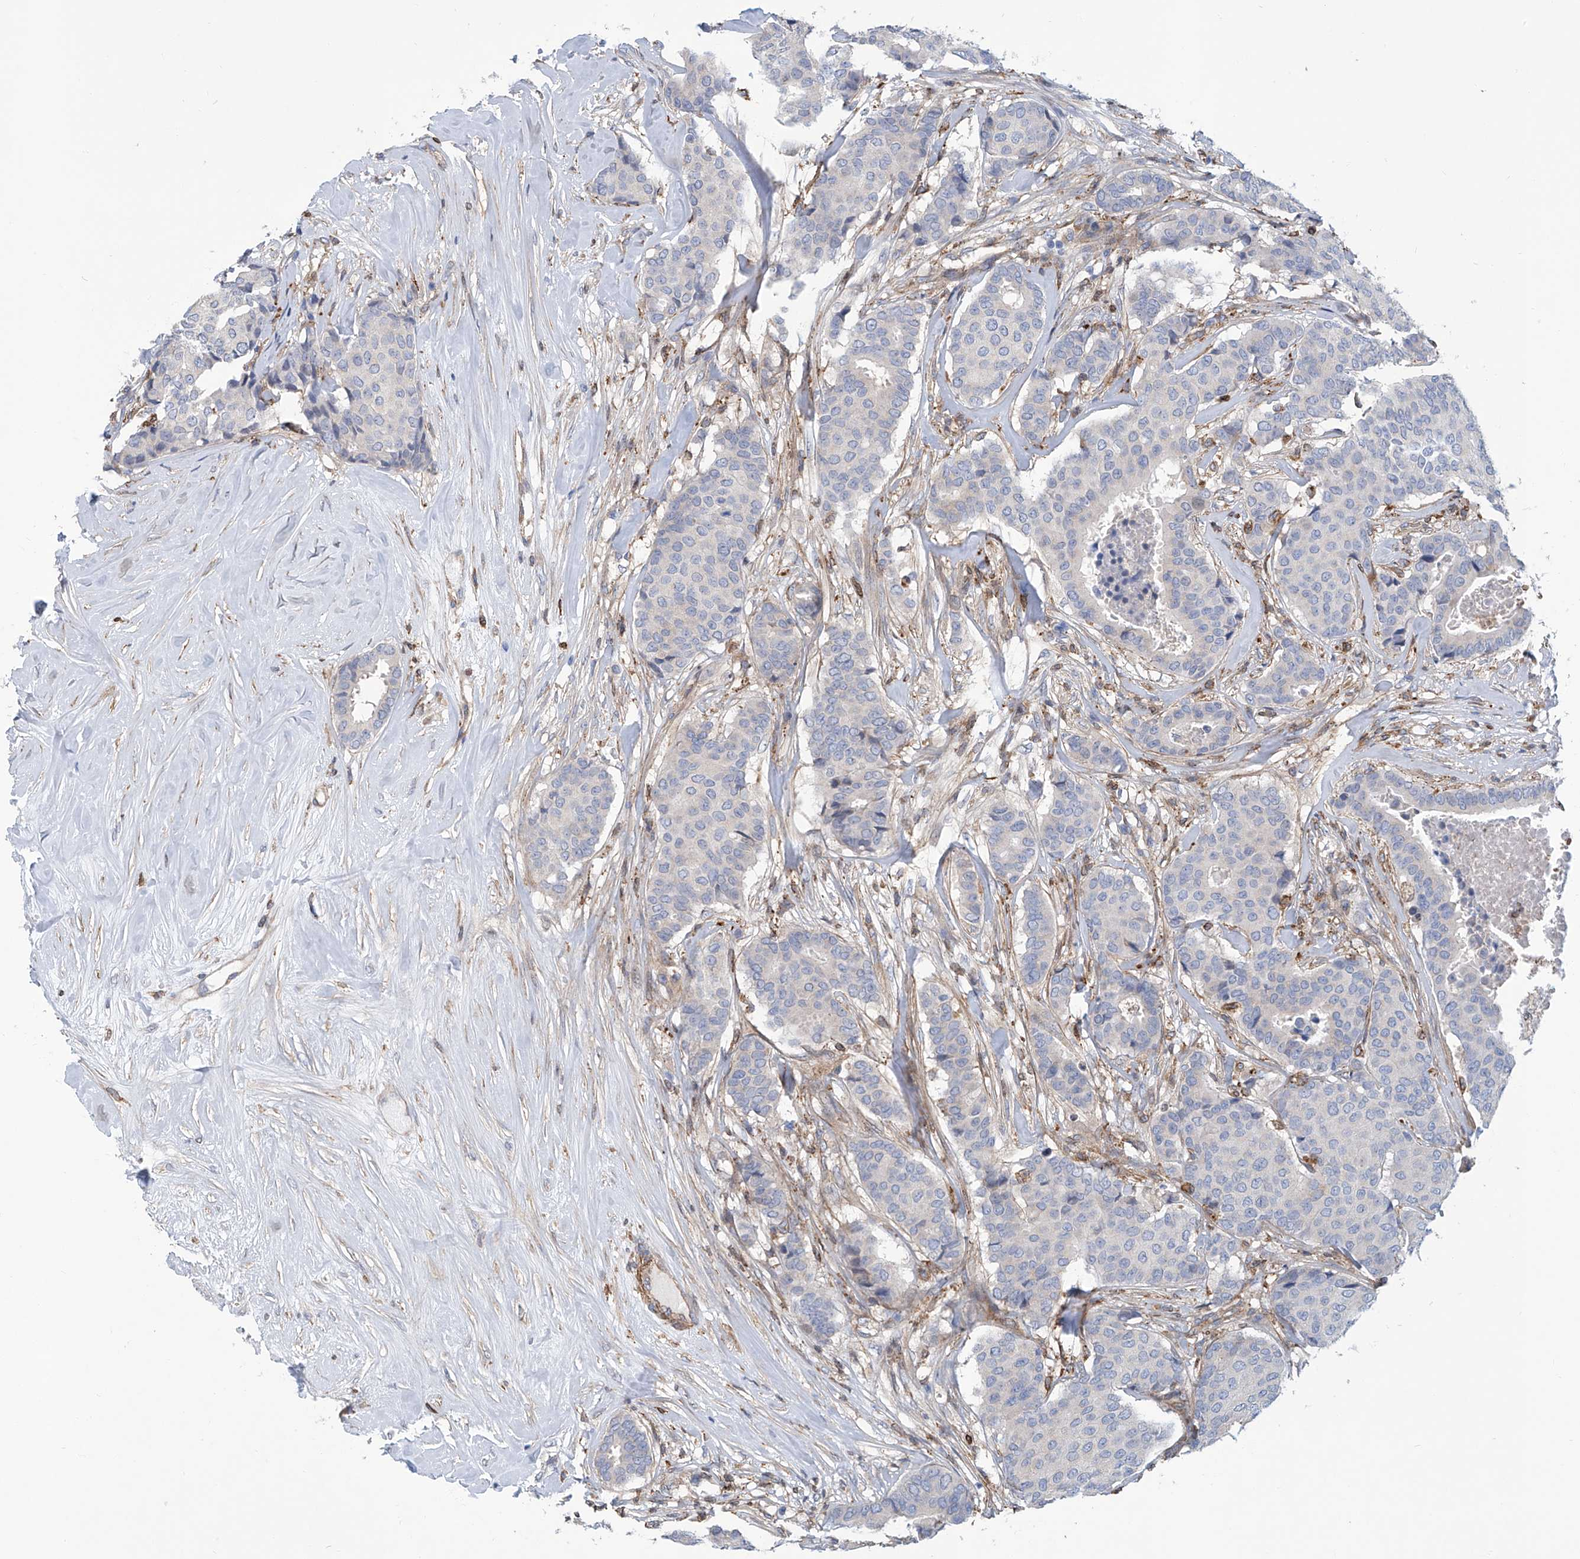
{"staining": {"intensity": "negative", "quantity": "none", "location": "none"}, "tissue": "breast cancer", "cell_type": "Tumor cells", "image_type": "cancer", "snomed": [{"axis": "morphology", "description": "Duct carcinoma"}, {"axis": "topography", "description": "Breast"}], "caption": "Micrograph shows no protein staining in tumor cells of invasive ductal carcinoma (breast) tissue.", "gene": "TNN", "patient": {"sex": "female", "age": 75}}